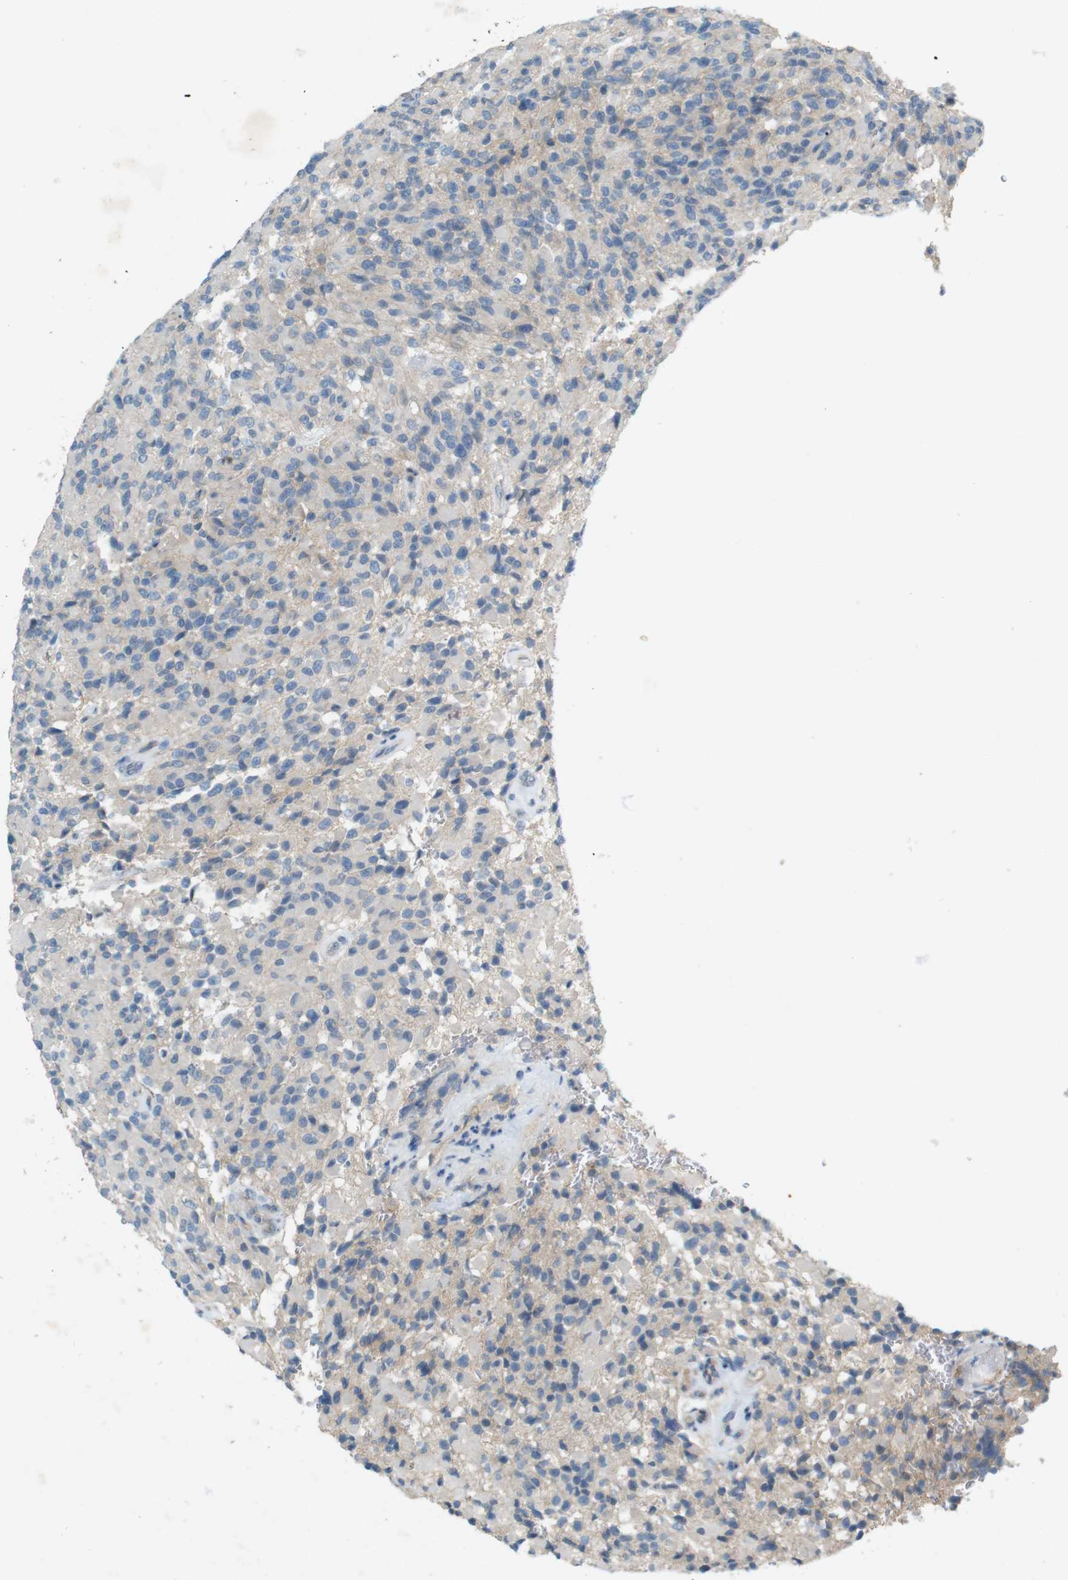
{"staining": {"intensity": "weak", "quantity": "<25%", "location": "cytoplasmic/membranous"}, "tissue": "glioma", "cell_type": "Tumor cells", "image_type": "cancer", "snomed": [{"axis": "morphology", "description": "Glioma, malignant, High grade"}, {"axis": "topography", "description": "Brain"}], "caption": "Tumor cells show no significant positivity in glioma.", "gene": "PVR", "patient": {"sex": "male", "age": 71}}